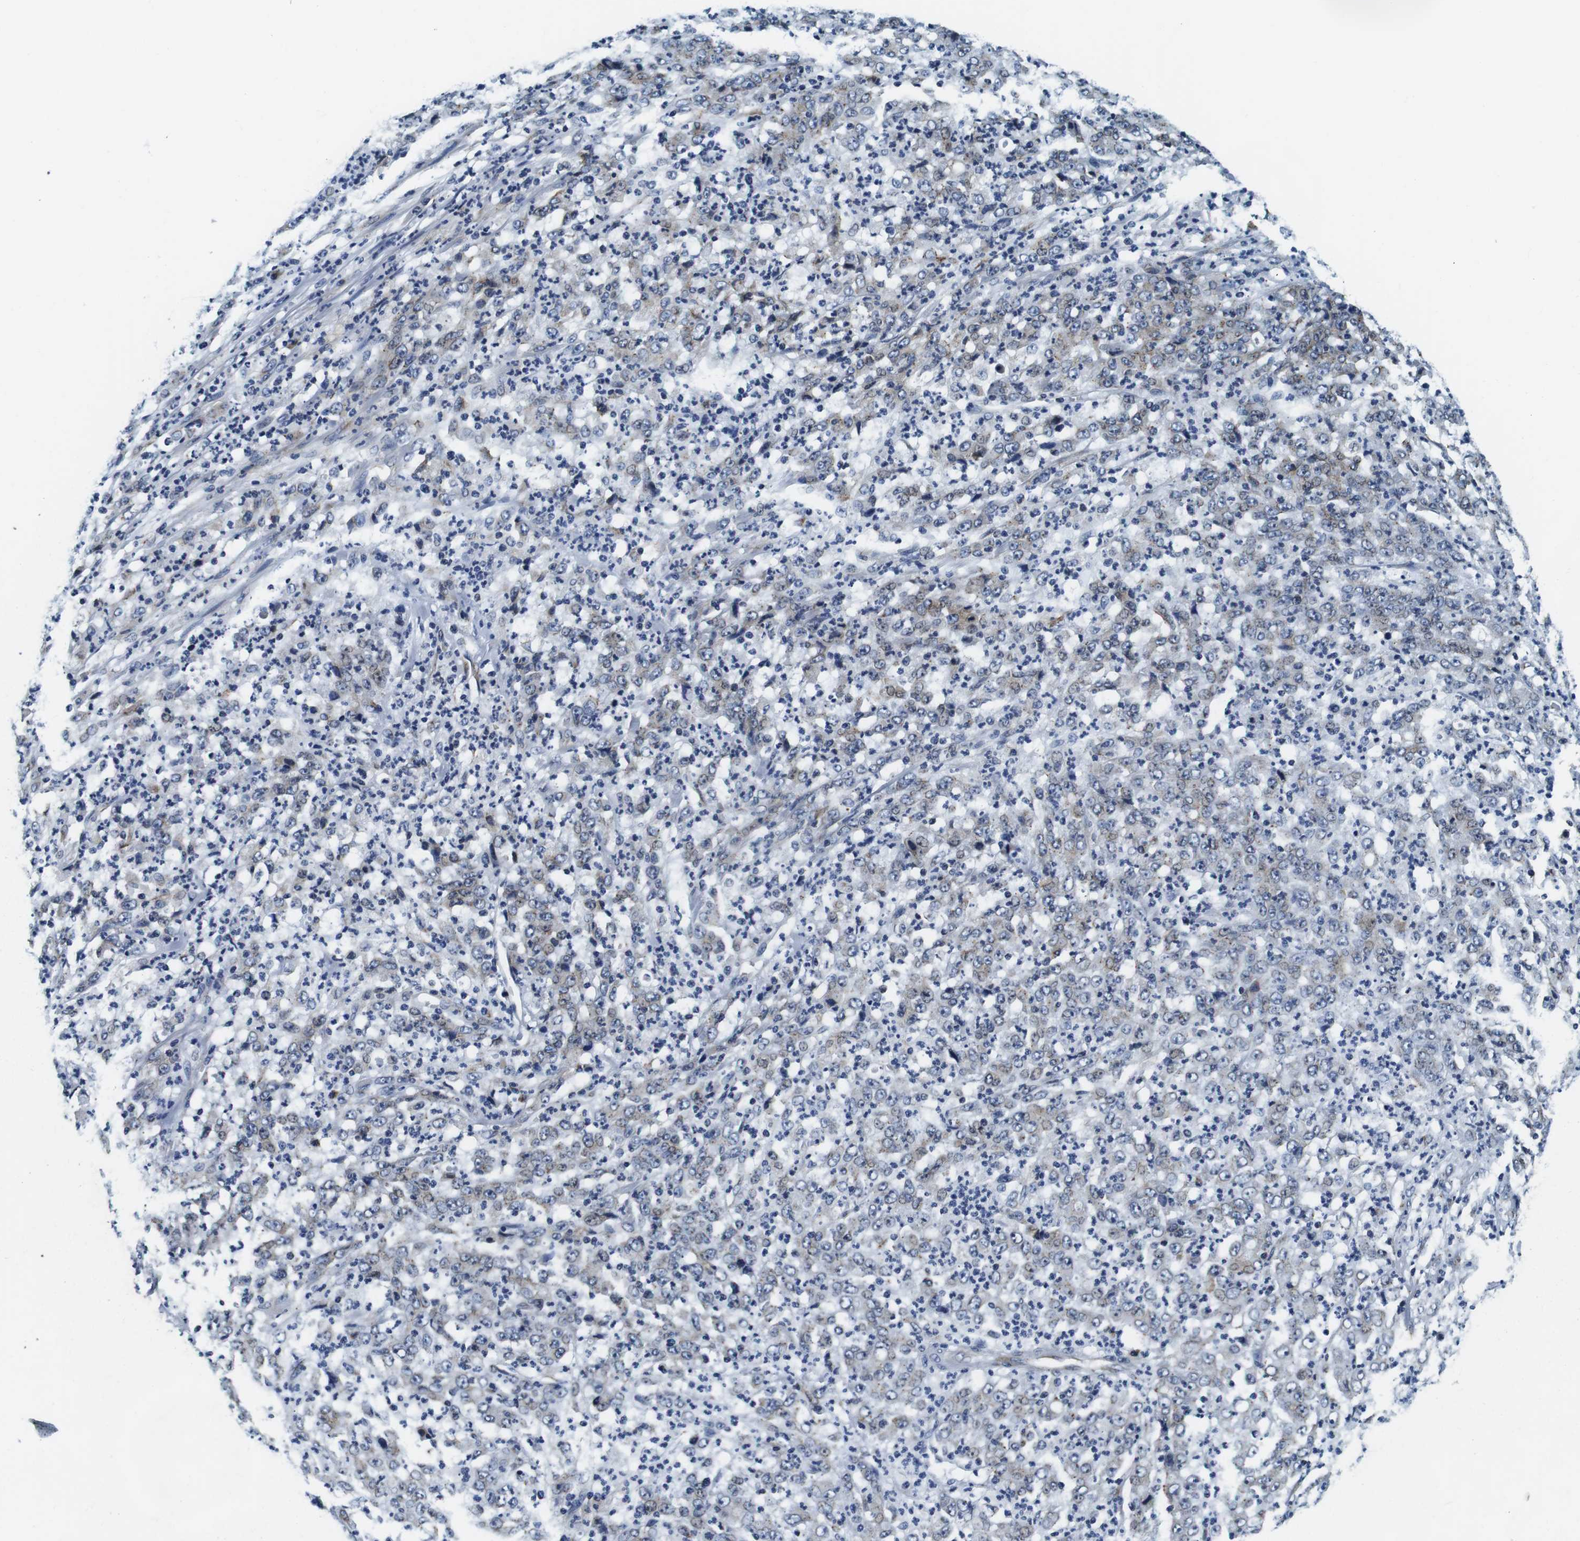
{"staining": {"intensity": "weak", "quantity": "25%-75%", "location": "cytoplasmic/membranous"}, "tissue": "stomach cancer", "cell_type": "Tumor cells", "image_type": "cancer", "snomed": [{"axis": "morphology", "description": "Adenocarcinoma, NOS"}, {"axis": "topography", "description": "Stomach, lower"}], "caption": "DAB immunohistochemical staining of human adenocarcinoma (stomach) shows weak cytoplasmic/membranous protein expression in about 25%-75% of tumor cells. (DAB IHC, brown staining for protein, blue staining for nuclei).", "gene": "FAR2", "patient": {"sex": "female", "age": 71}}